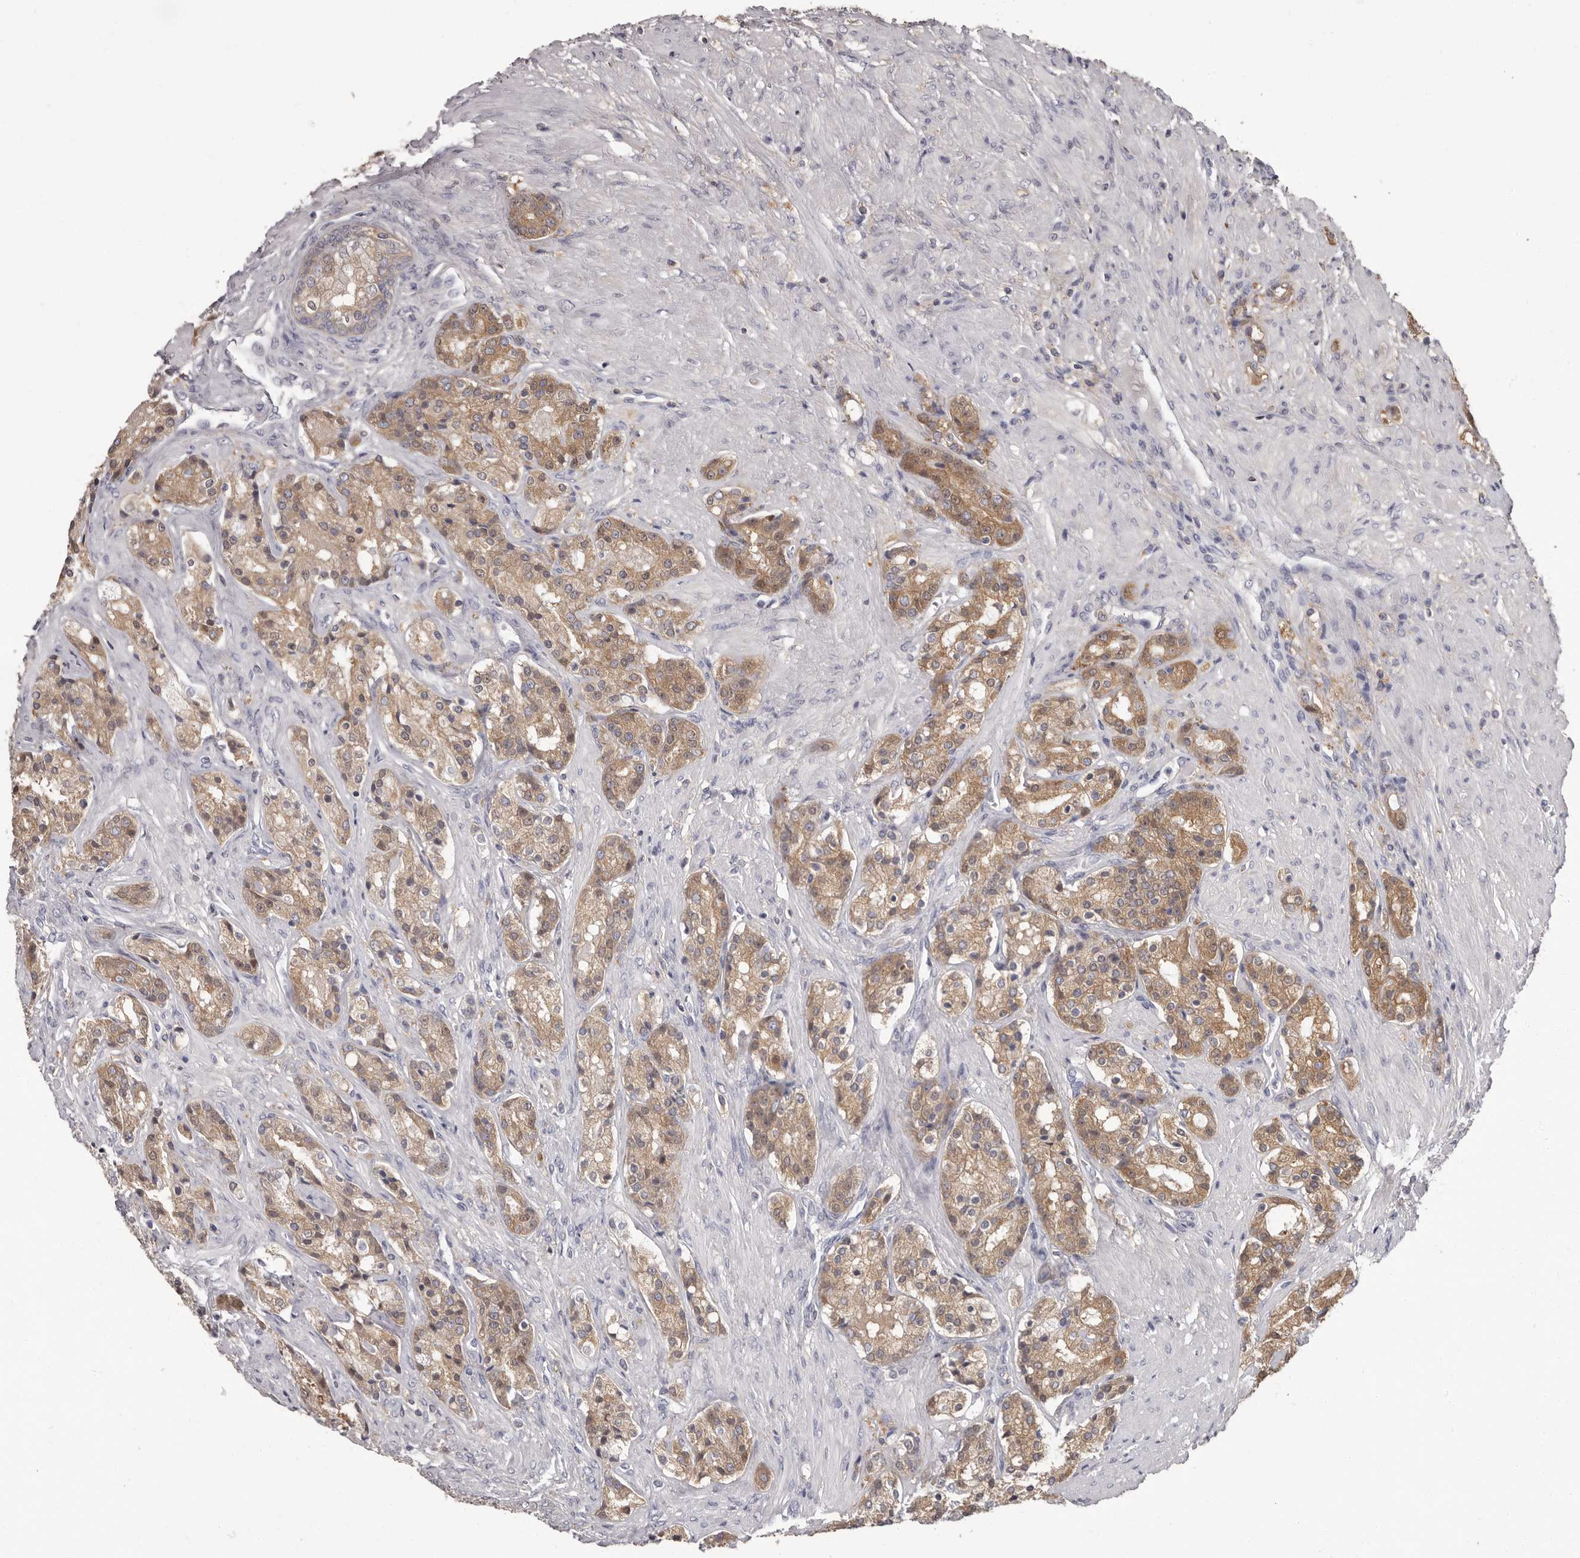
{"staining": {"intensity": "moderate", "quantity": ">75%", "location": "cytoplasmic/membranous"}, "tissue": "prostate cancer", "cell_type": "Tumor cells", "image_type": "cancer", "snomed": [{"axis": "morphology", "description": "Adenocarcinoma, High grade"}, {"axis": "topography", "description": "Prostate"}], "caption": "Prostate cancer stained for a protein reveals moderate cytoplasmic/membranous positivity in tumor cells.", "gene": "APEH", "patient": {"sex": "male", "age": 60}}